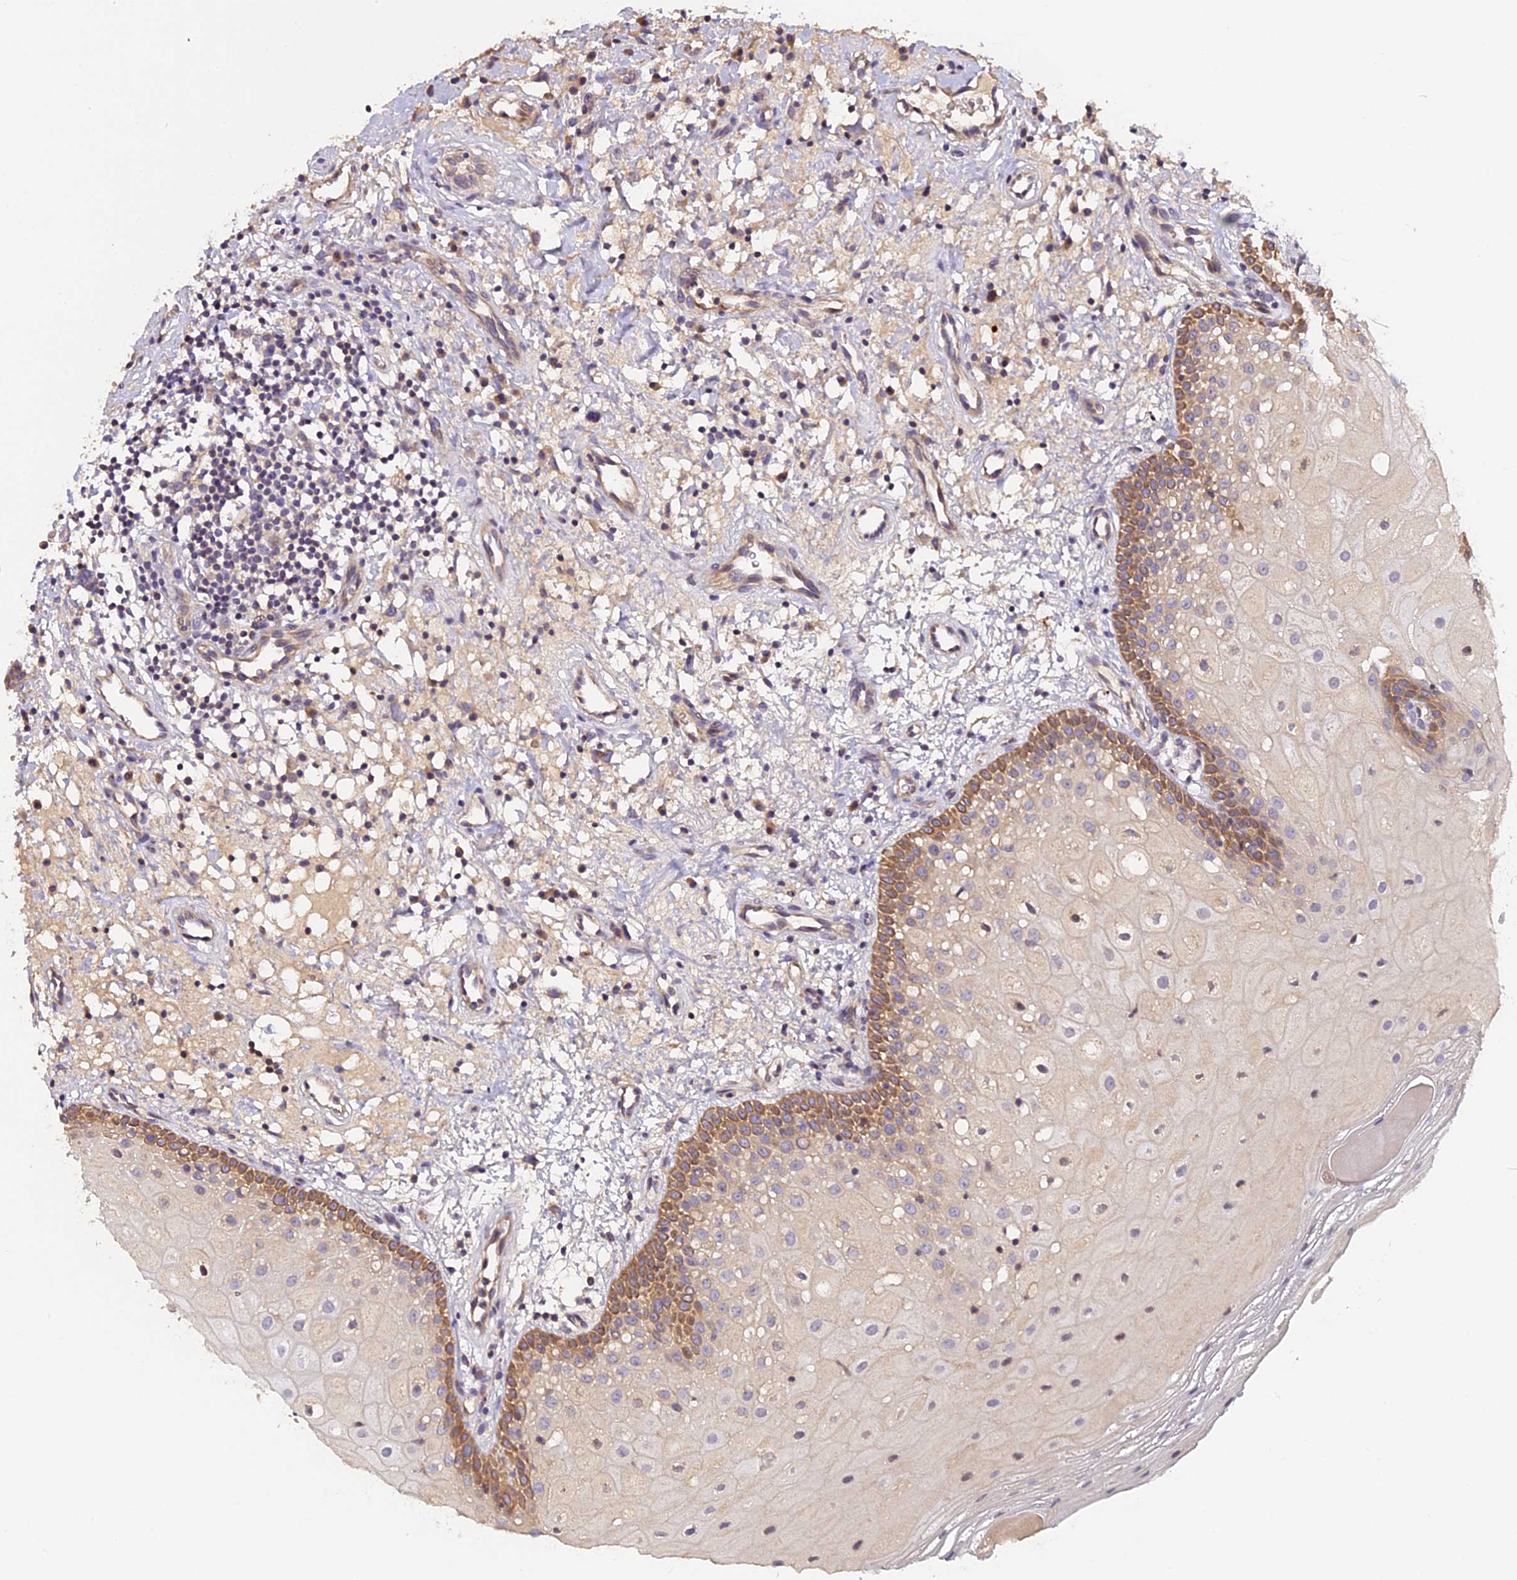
{"staining": {"intensity": "moderate", "quantity": "<25%", "location": "cytoplasmic/membranous"}, "tissue": "oral mucosa", "cell_type": "Squamous epithelial cells", "image_type": "normal", "snomed": [{"axis": "morphology", "description": "Normal tissue, NOS"}, {"axis": "topography", "description": "Oral tissue"}], "caption": "Human oral mucosa stained for a protein (brown) shows moderate cytoplasmic/membranous positive expression in approximately <25% of squamous epithelial cells.", "gene": "FAM98C", "patient": {"sex": "male", "age": 74}}